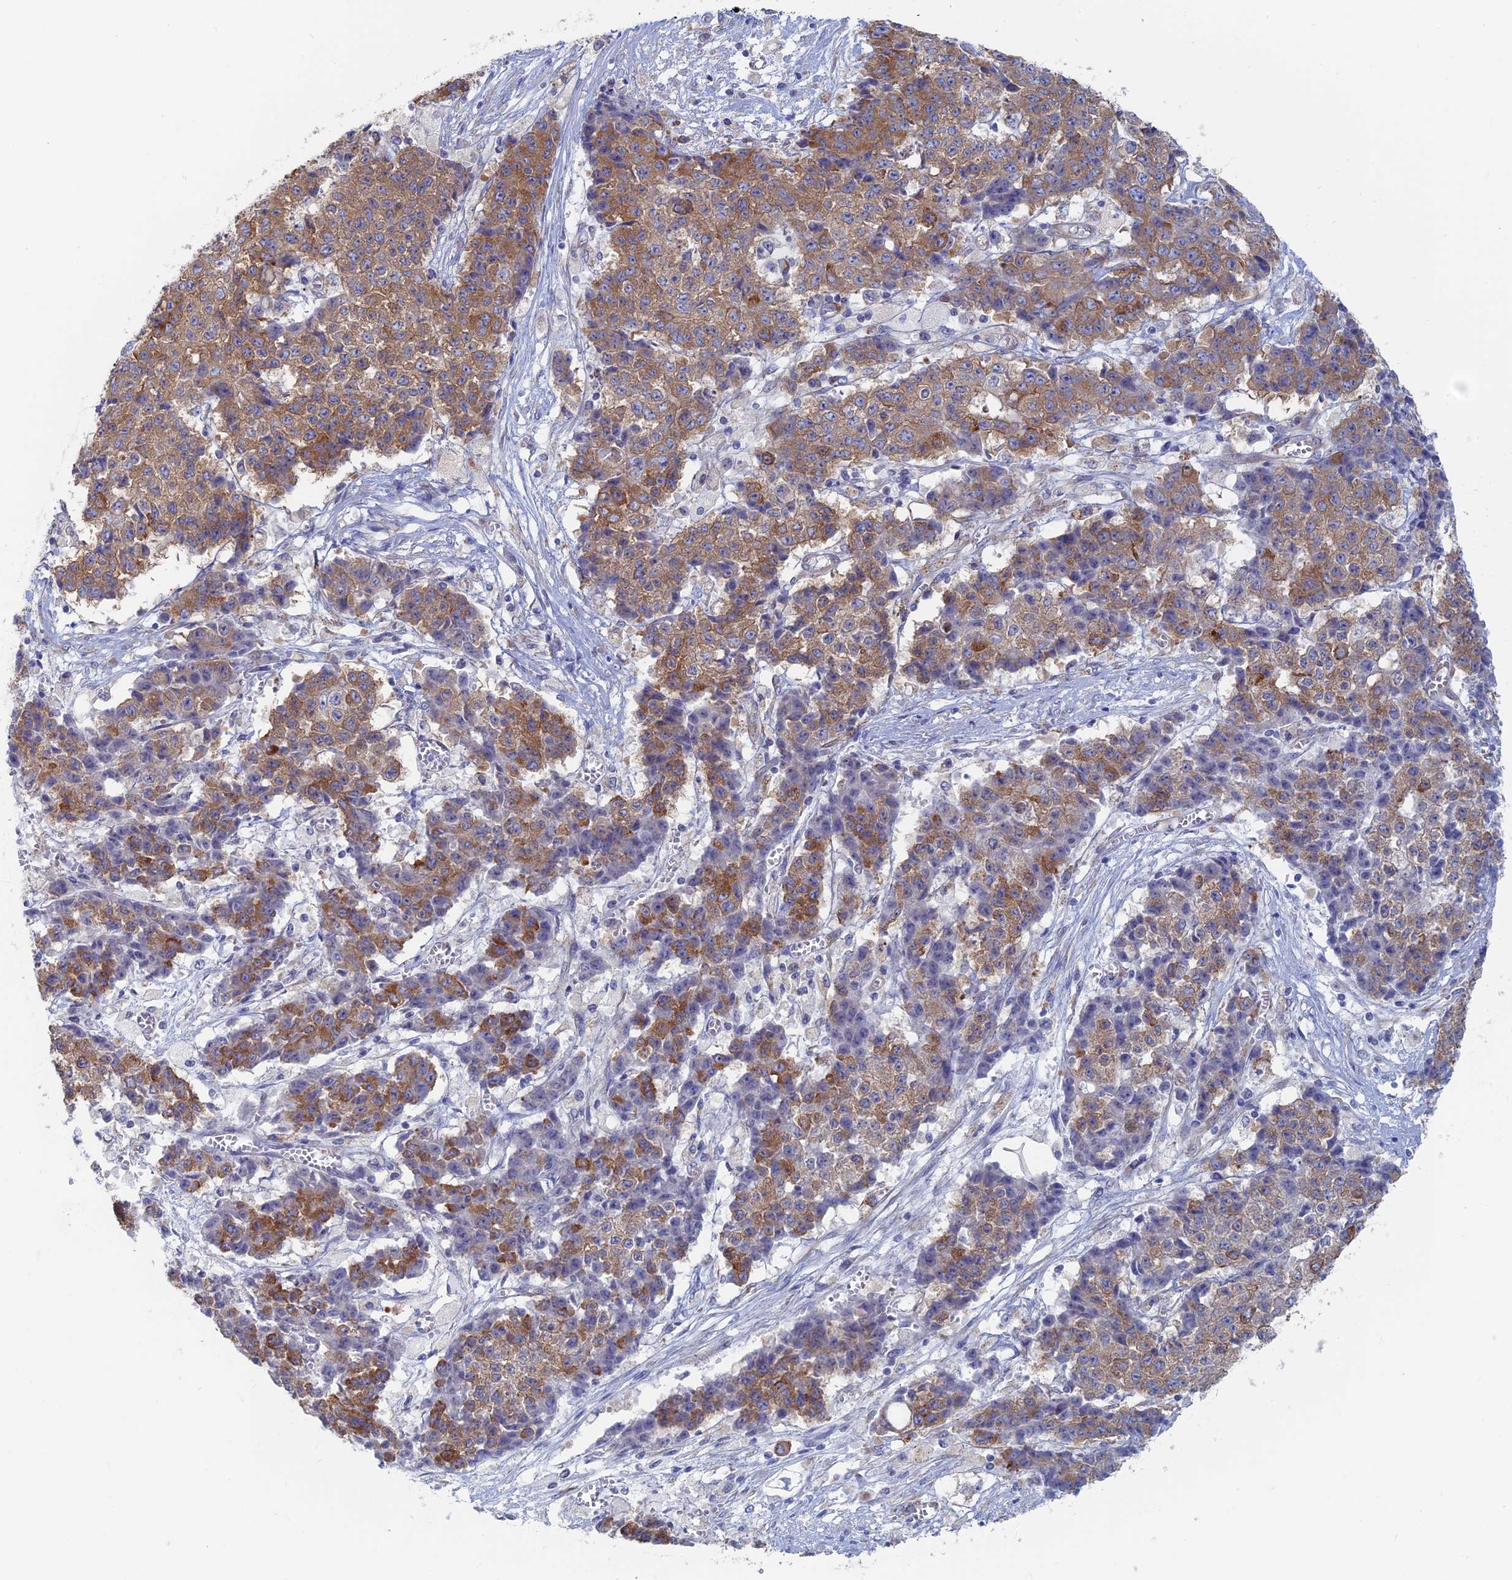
{"staining": {"intensity": "moderate", "quantity": ">75%", "location": "cytoplasmic/membranous"}, "tissue": "ovarian cancer", "cell_type": "Tumor cells", "image_type": "cancer", "snomed": [{"axis": "morphology", "description": "Carcinoma, endometroid"}, {"axis": "topography", "description": "Ovary"}], "caption": "Human ovarian endometroid carcinoma stained with a brown dye shows moderate cytoplasmic/membranous positive expression in approximately >75% of tumor cells.", "gene": "TBC1D30", "patient": {"sex": "female", "age": 42}}